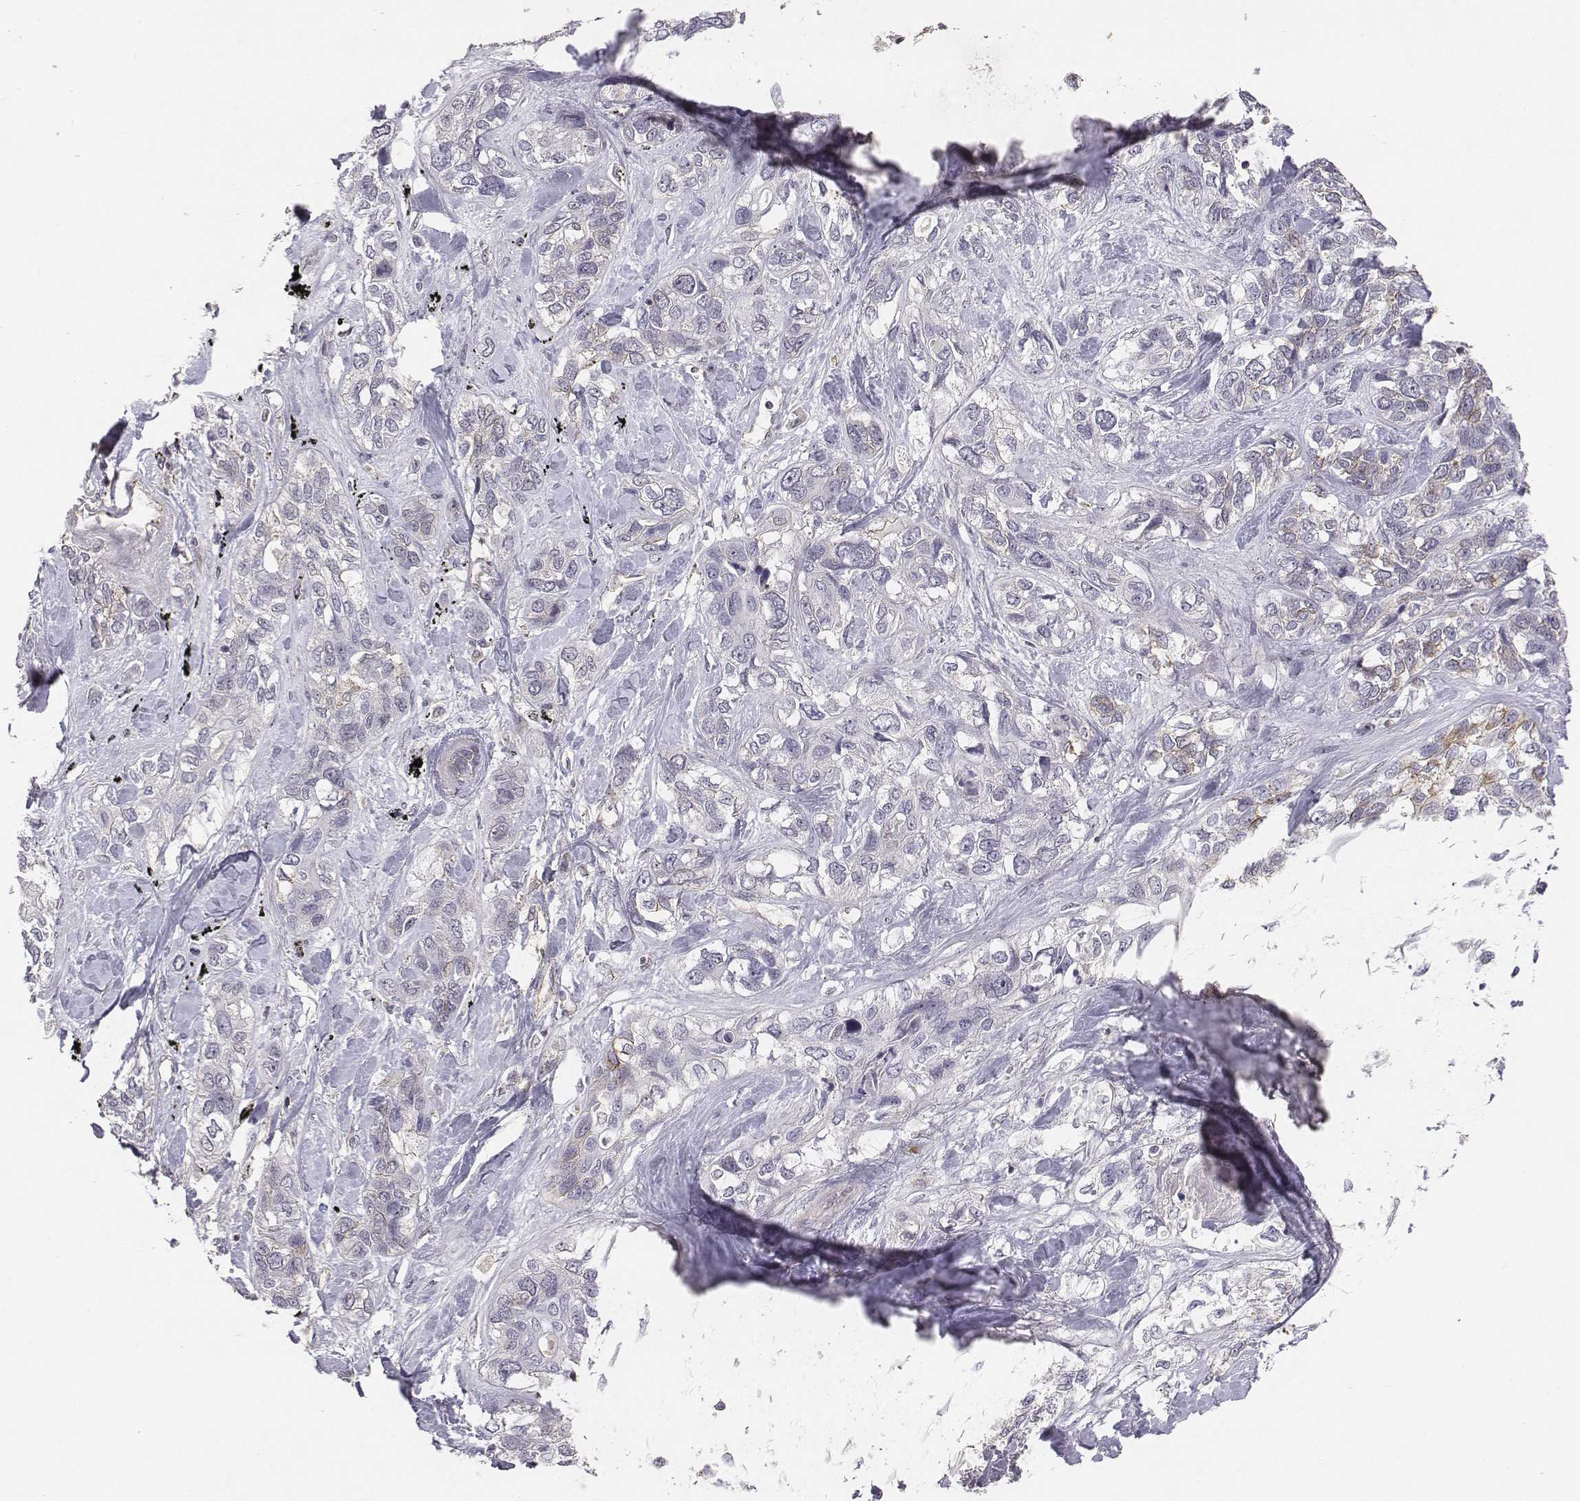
{"staining": {"intensity": "weak", "quantity": "<25%", "location": "cytoplasmic/membranous"}, "tissue": "lung cancer", "cell_type": "Tumor cells", "image_type": "cancer", "snomed": [{"axis": "morphology", "description": "Squamous cell carcinoma, NOS"}, {"axis": "topography", "description": "Lung"}], "caption": "This photomicrograph is of lung cancer (squamous cell carcinoma) stained with IHC to label a protein in brown with the nuclei are counter-stained blue. There is no staining in tumor cells.", "gene": "PTPRG", "patient": {"sex": "female", "age": 70}}